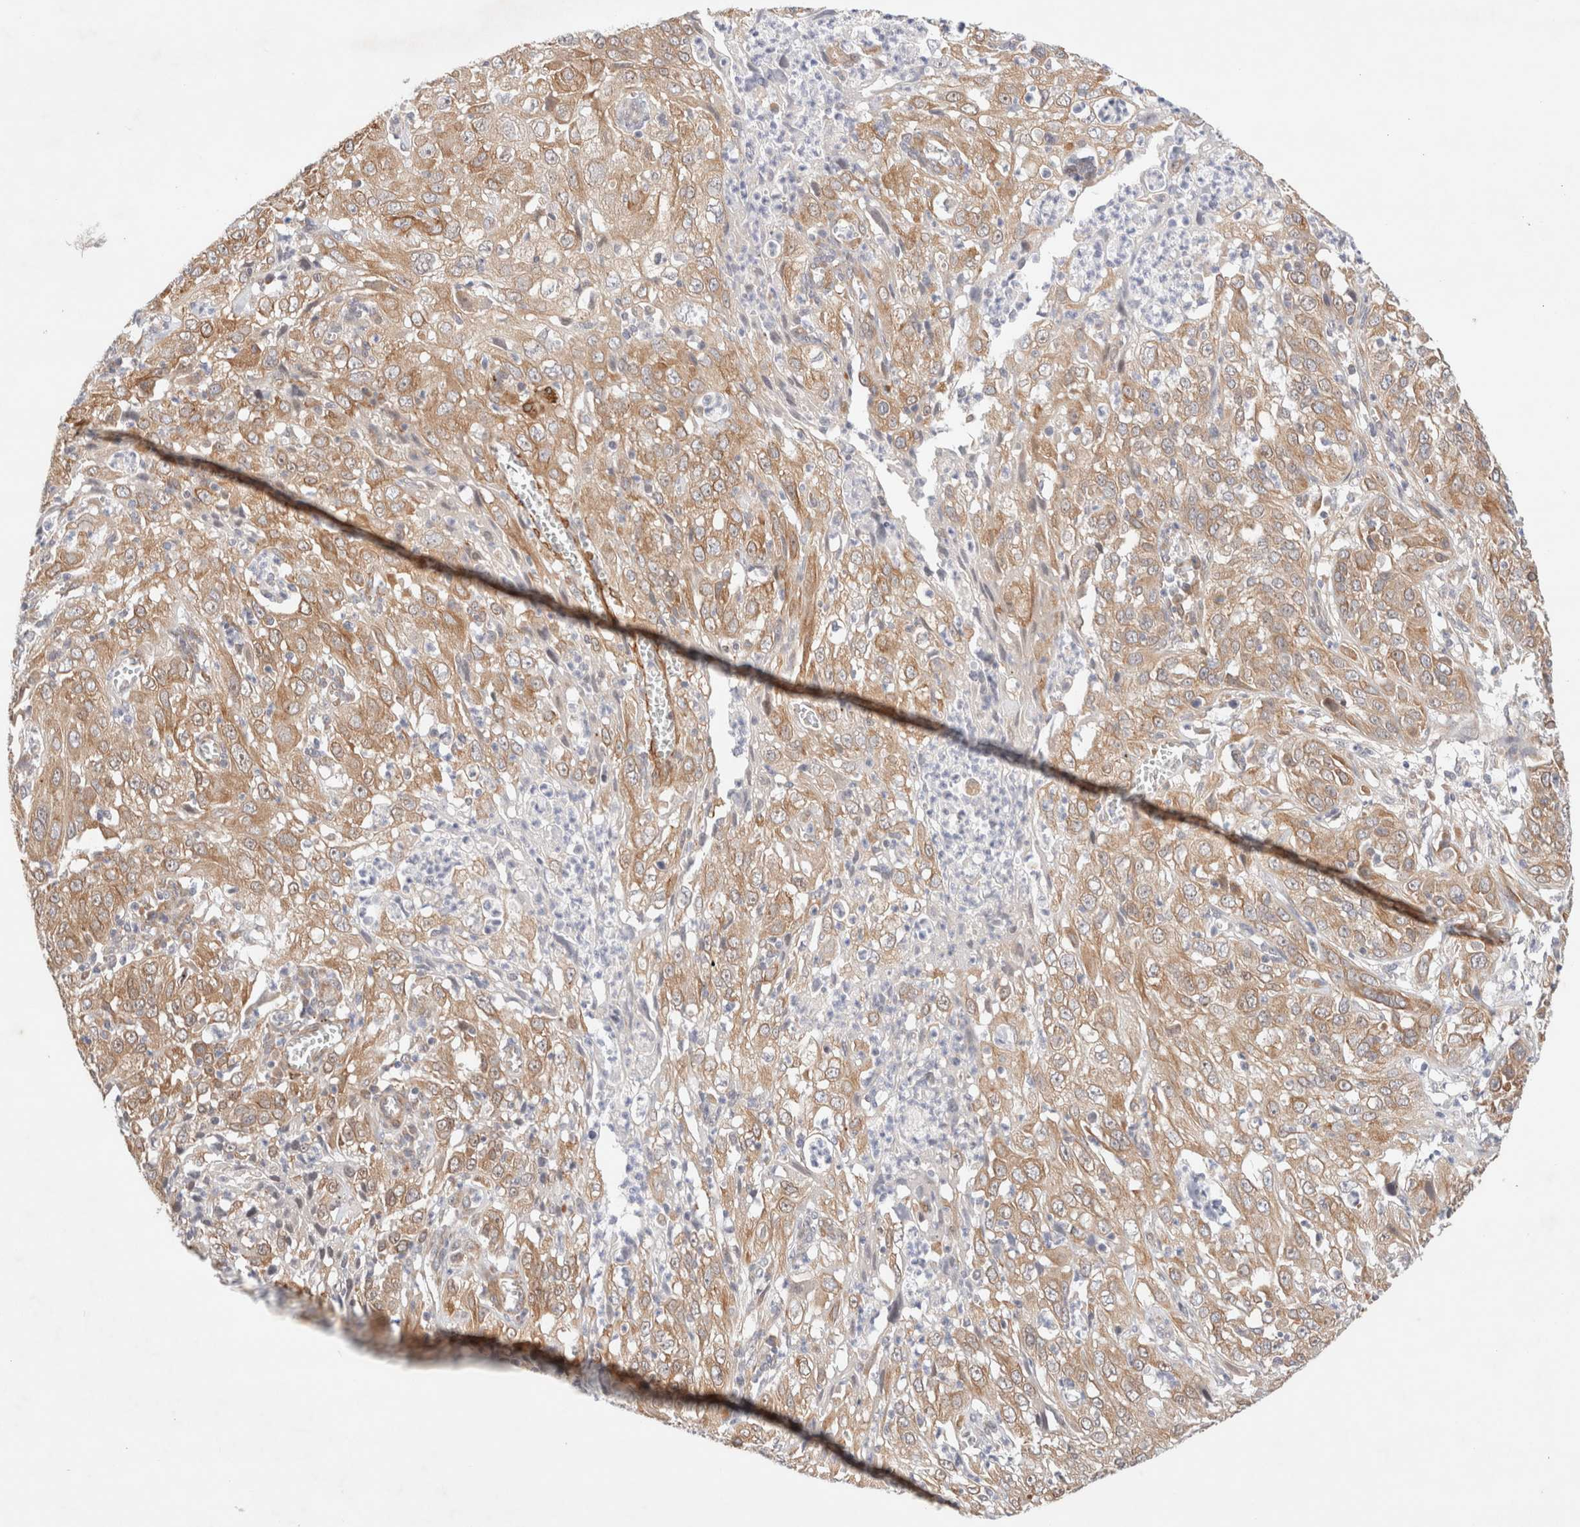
{"staining": {"intensity": "moderate", "quantity": ">75%", "location": "cytoplasmic/membranous,nuclear"}, "tissue": "cervical cancer", "cell_type": "Tumor cells", "image_type": "cancer", "snomed": [{"axis": "morphology", "description": "Squamous cell carcinoma, NOS"}, {"axis": "topography", "description": "Cervix"}], "caption": "Protein expression by immunohistochemistry (IHC) reveals moderate cytoplasmic/membranous and nuclear staining in about >75% of tumor cells in cervical cancer.", "gene": "RRP15", "patient": {"sex": "female", "age": 32}}